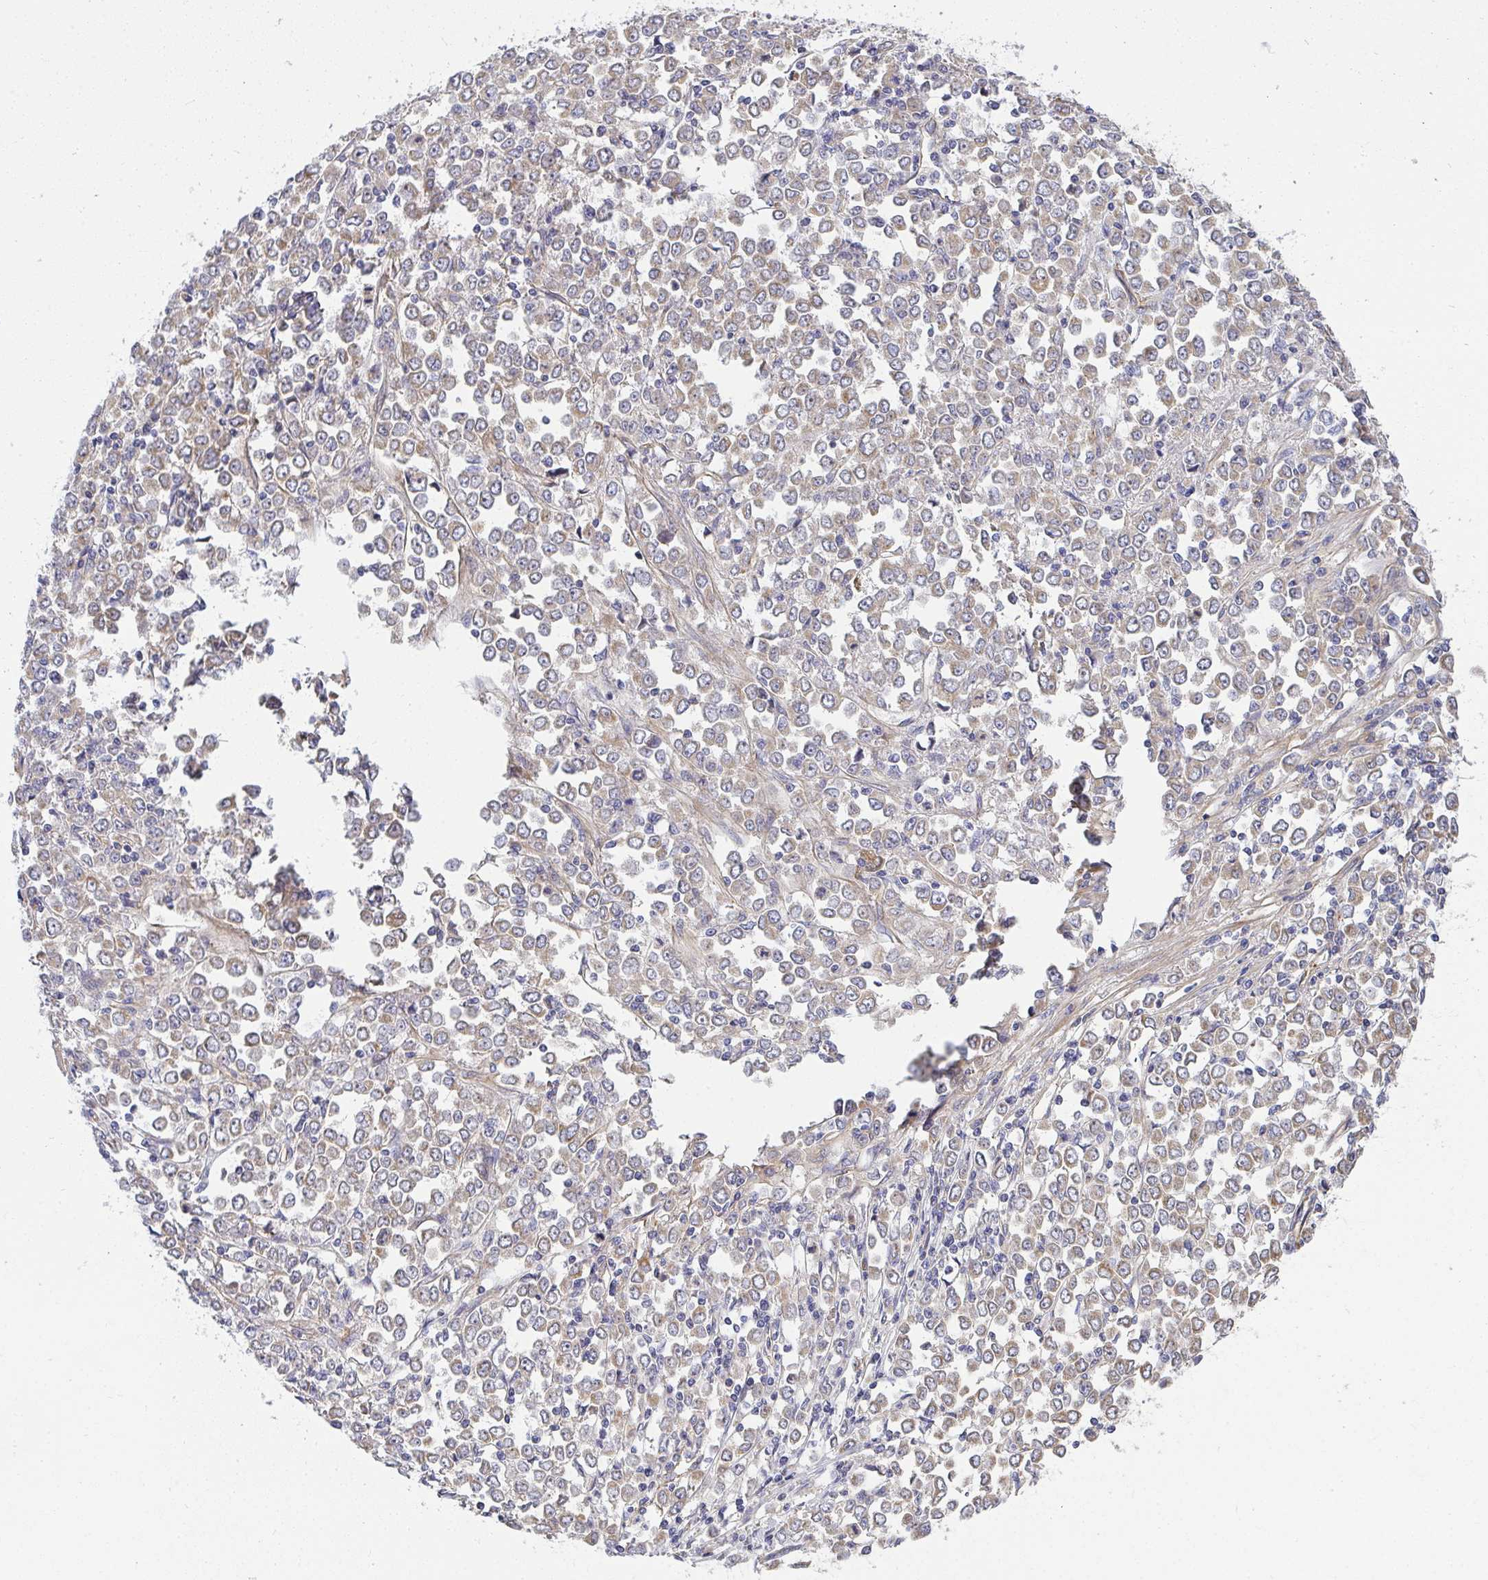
{"staining": {"intensity": "weak", "quantity": "<25%", "location": "cytoplasmic/membranous"}, "tissue": "stomach cancer", "cell_type": "Tumor cells", "image_type": "cancer", "snomed": [{"axis": "morphology", "description": "Adenocarcinoma, NOS"}, {"axis": "topography", "description": "Stomach, upper"}], "caption": "This image is of stomach cancer stained with IHC to label a protein in brown with the nuclei are counter-stained blue. There is no positivity in tumor cells. The staining is performed using DAB (3,3'-diaminobenzidine) brown chromogen with nuclei counter-stained in using hematoxylin.", "gene": "B4GALT6", "patient": {"sex": "male", "age": 70}}